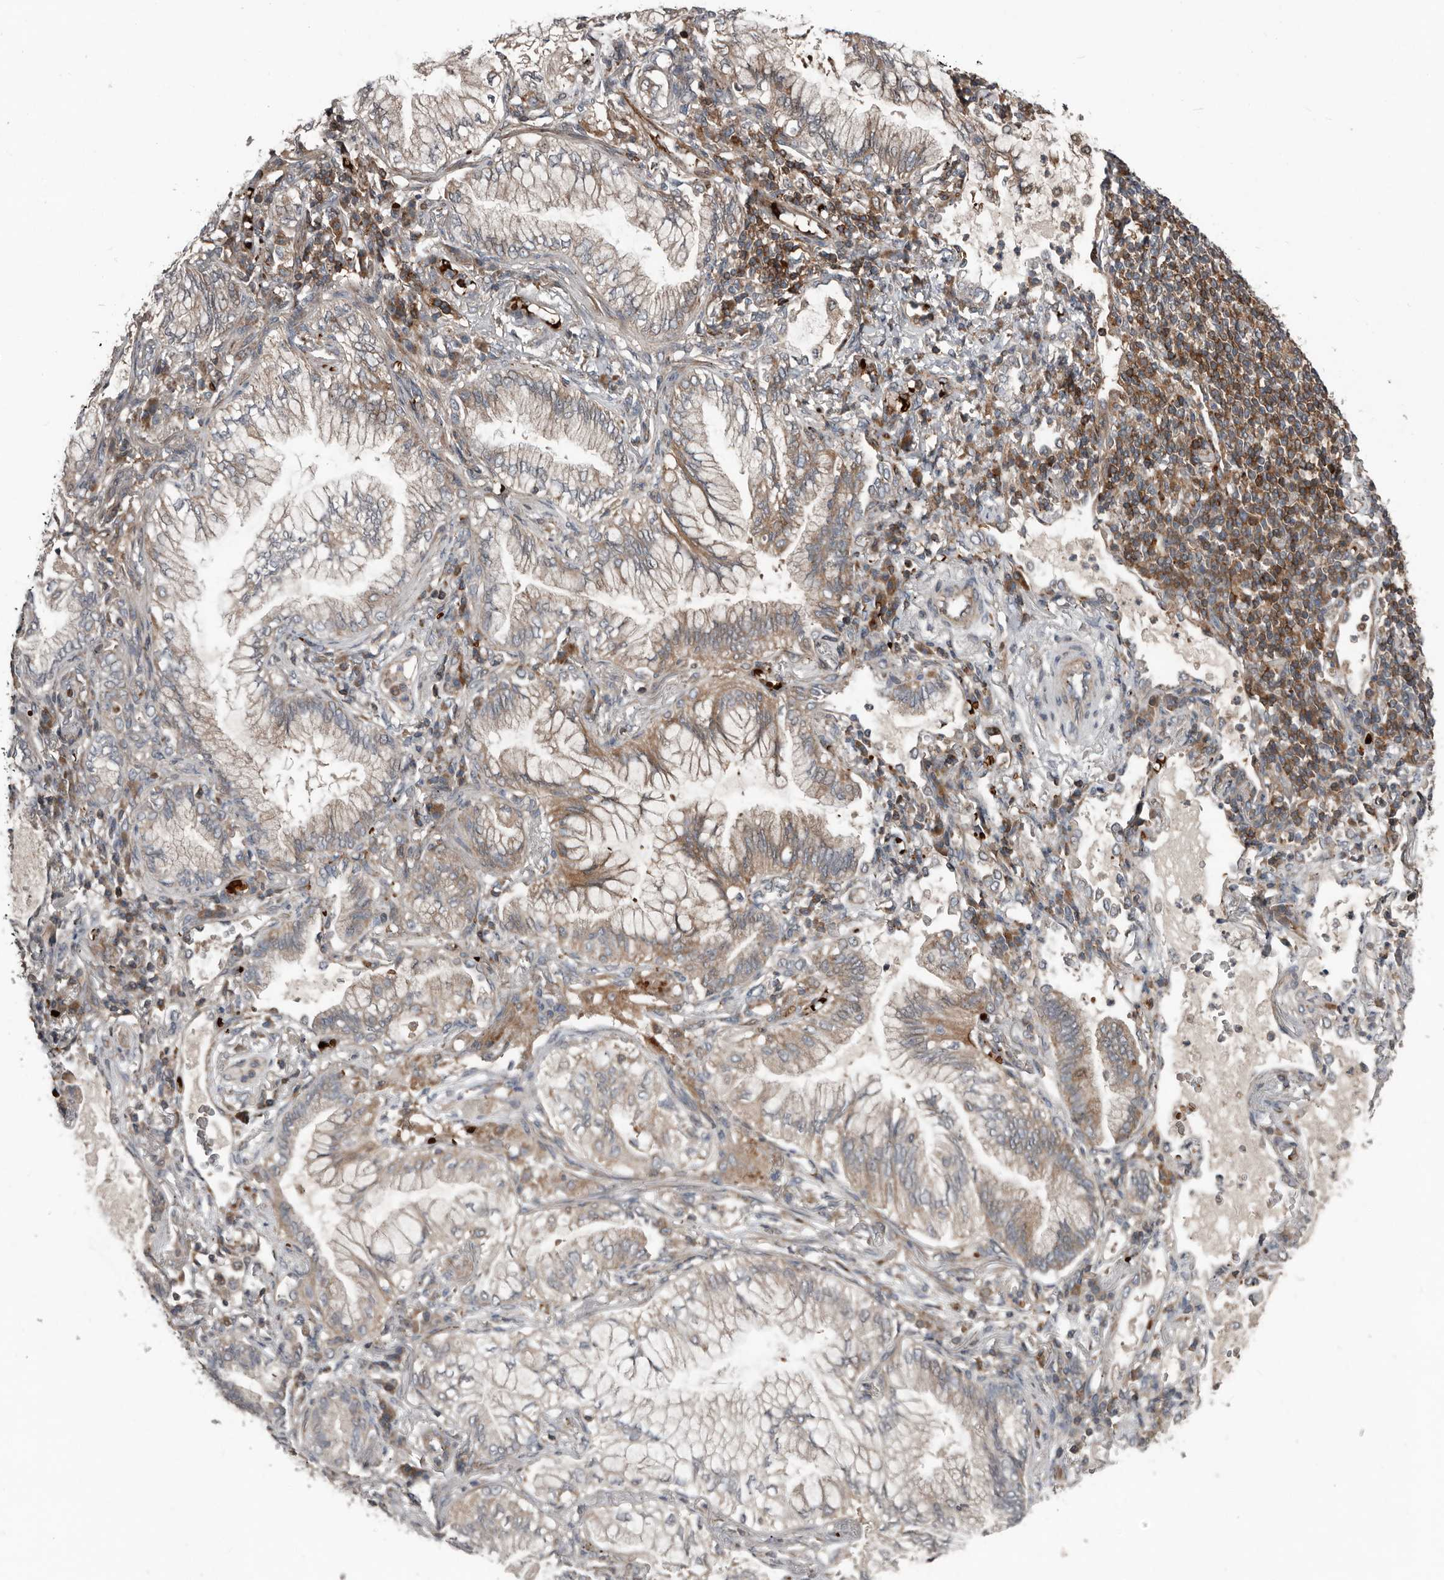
{"staining": {"intensity": "weak", "quantity": "<25%", "location": "cytoplasmic/membranous"}, "tissue": "lung cancer", "cell_type": "Tumor cells", "image_type": "cancer", "snomed": [{"axis": "morphology", "description": "Adenocarcinoma, NOS"}, {"axis": "topography", "description": "Lung"}], "caption": "Immunohistochemistry (IHC) of human lung cancer shows no staining in tumor cells.", "gene": "FBXO31", "patient": {"sex": "female", "age": 70}}